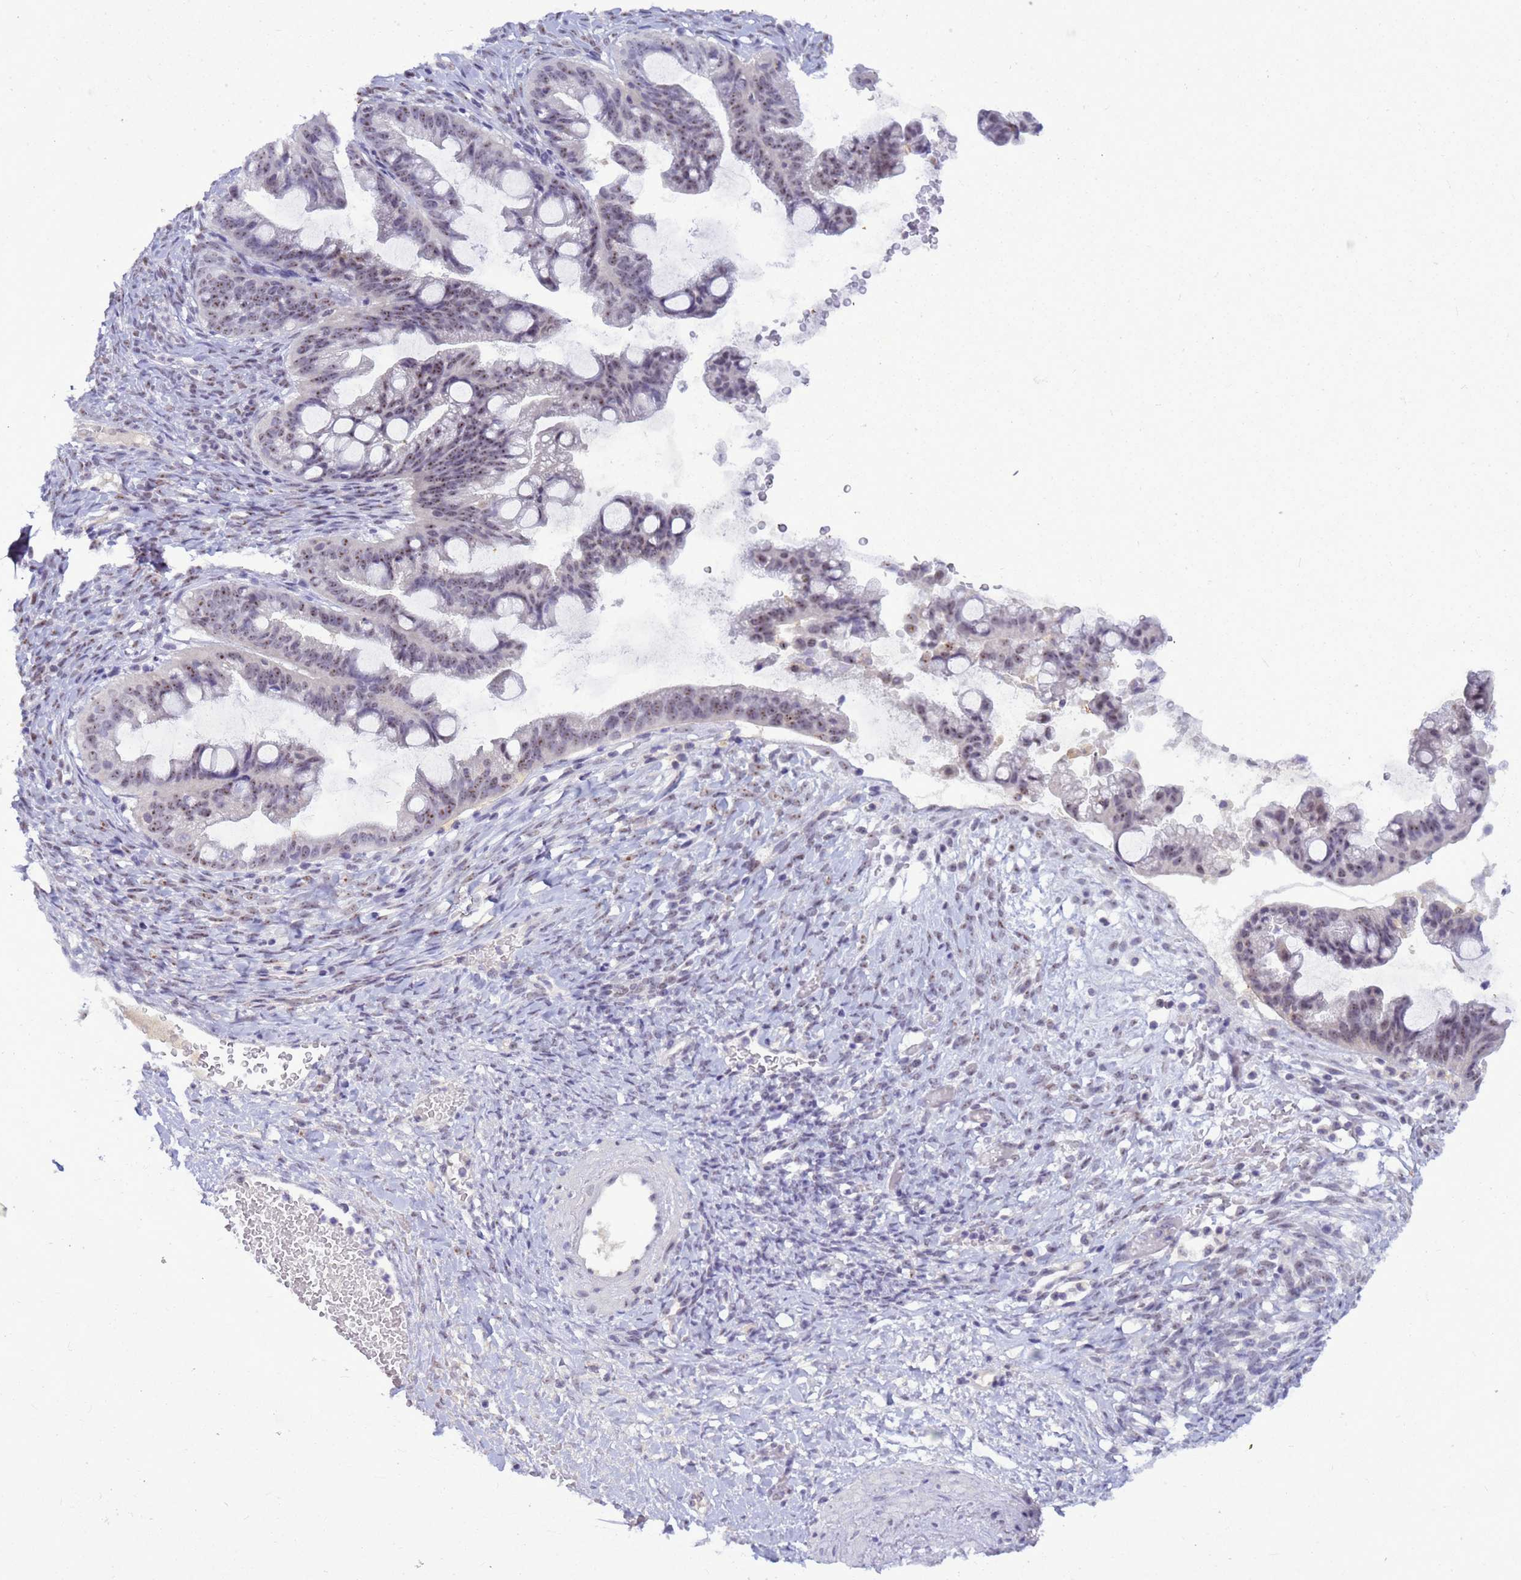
{"staining": {"intensity": "weak", "quantity": "25%-75%", "location": "nuclear"}, "tissue": "ovarian cancer", "cell_type": "Tumor cells", "image_type": "cancer", "snomed": [{"axis": "morphology", "description": "Cystadenocarcinoma, mucinous, NOS"}, {"axis": "topography", "description": "Ovary"}], "caption": "Ovarian mucinous cystadenocarcinoma tissue shows weak nuclear staining in about 25%-75% of tumor cells, visualized by immunohistochemistry.", "gene": "DMRTC2", "patient": {"sex": "female", "age": 73}}